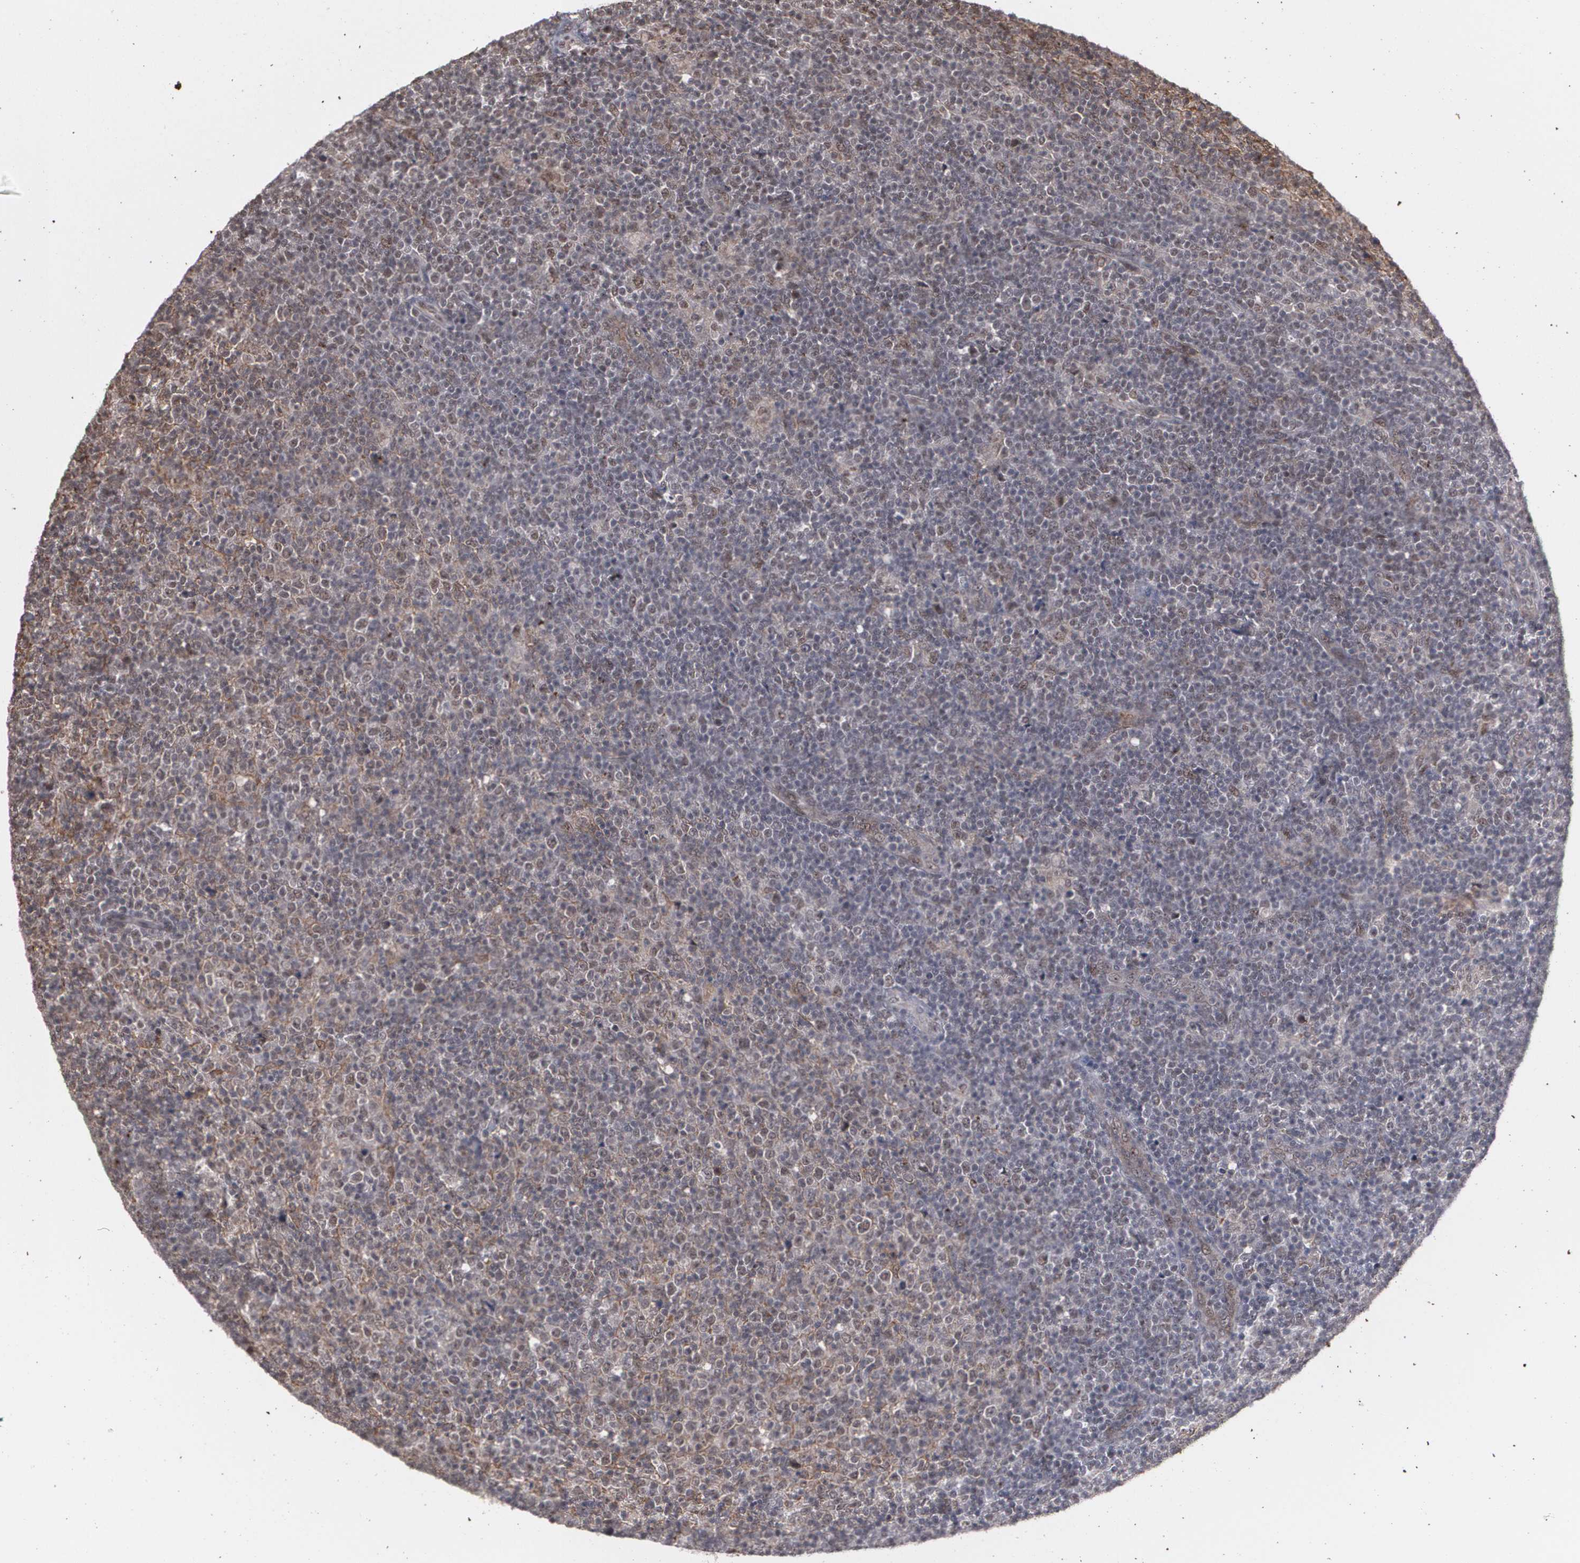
{"staining": {"intensity": "weak", "quantity": ">75%", "location": "nuclear"}, "tissue": "lymphoma", "cell_type": "Tumor cells", "image_type": "cancer", "snomed": [{"axis": "morphology", "description": "Malignant lymphoma, non-Hodgkin's type, Low grade"}, {"axis": "topography", "description": "Lymph node"}], "caption": "IHC histopathology image of neoplastic tissue: lymphoma stained using immunohistochemistry (IHC) displays low levels of weak protein expression localized specifically in the nuclear of tumor cells, appearing as a nuclear brown color.", "gene": "ZNF75A", "patient": {"sex": "male", "age": 70}}